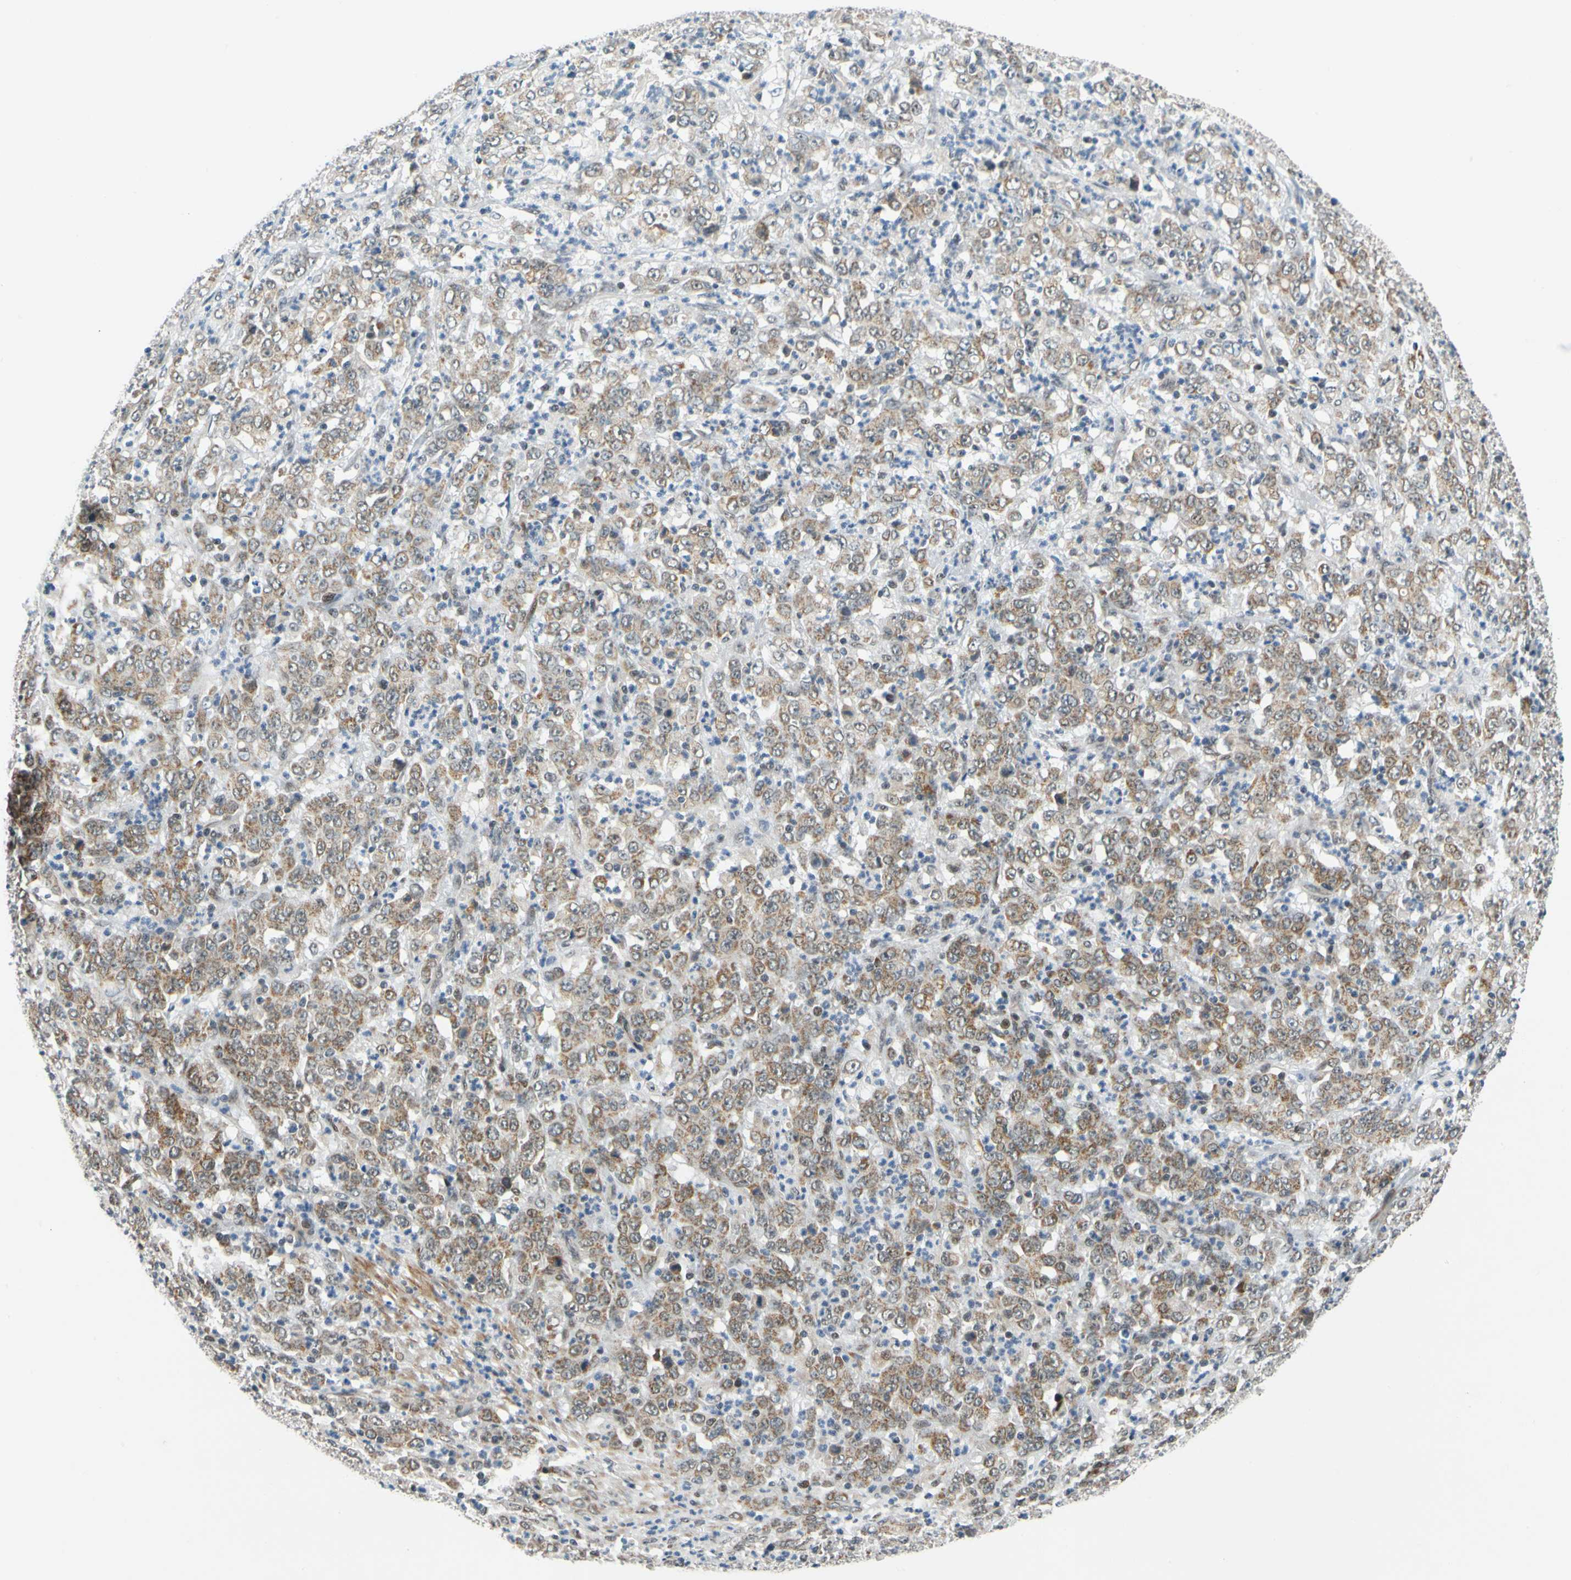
{"staining": {"intensity": "moderate", "quantity": ">75%", "location": "cytoplasmic/membranous"}, "tissue": "stomach cancer", "cell_type": "Tumor cells", "image_type": "cancer", "snomed": [{"axis": "morphology", "description": "Adenocarcinoma, NOS"}, {"axis": "topography", "description": "Stomach, lower"}], "caption": "An IHC micrograph of neoplastic tissue is shown. Protein staining in brown shows moderate cytoplasmic/membranous positivity in adenocarcinoma (stomach) within tumor cells. (Brightfield microscopy of DAB IHC at high magnification).", "gene": "POGZ", "patient": {"sex": "female", "age": 71}}